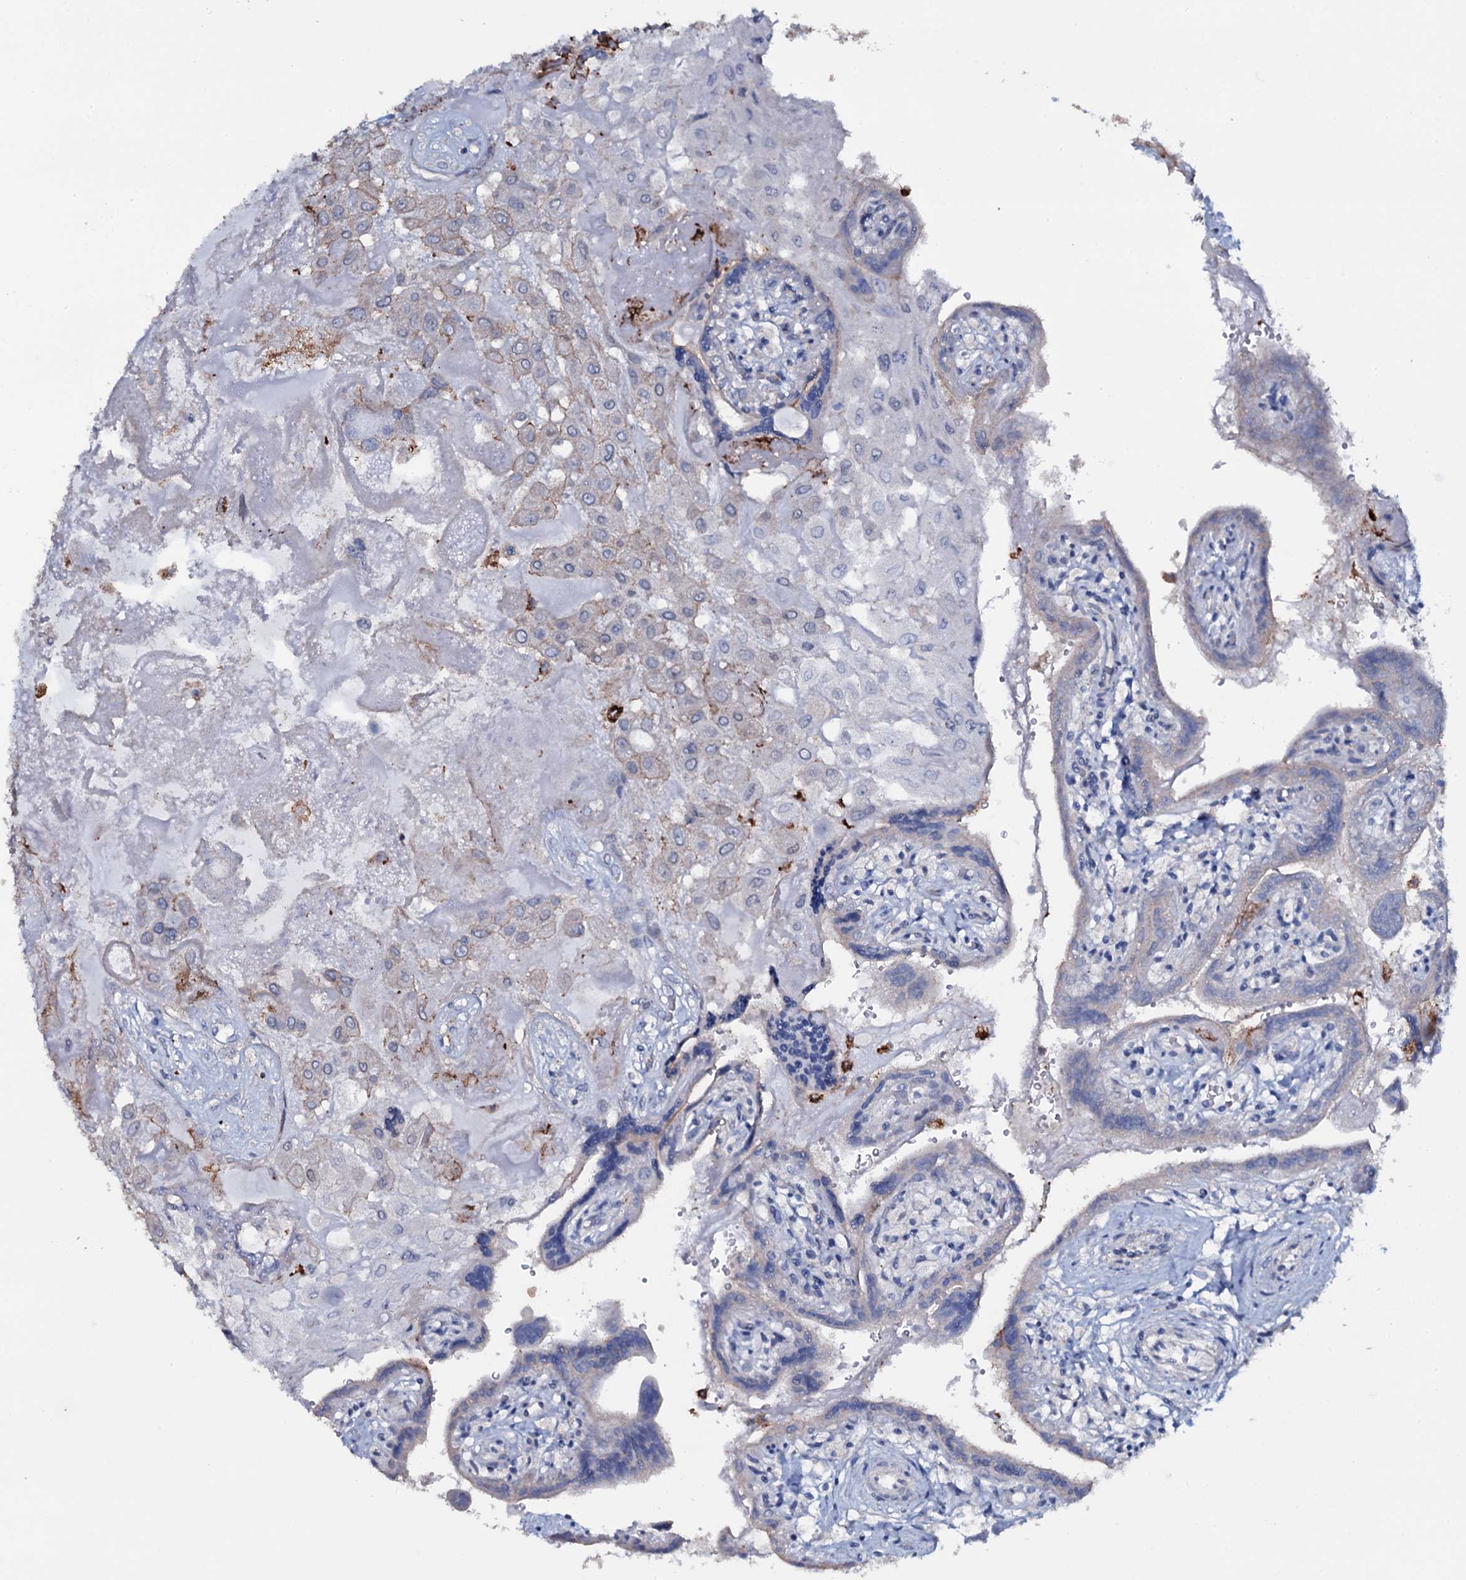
{"staining": {"intensity": "weak", "quantity": "<25%", "location": "cytoplasmic/membranous"}, "tissue": "placenta", "cell_type": "Decidual cells", "image_type": "normal", "snomed": [{"axis": "morphology", "description": "Normal tissue, NOS"}, {"axis": "topography", "description": "Placenta"}], "caption": "Immunohistochemistry (IHC) of unremarkable human placenta reveals no positivity in decidual cells. (Brightfield microscopy of DAB (3,3'-diaminobenzidine) immunohistochemistry (IHC) at high magnification).", "gene": "OSBPL2", "patient": {"sex": "female", "age": 37}}